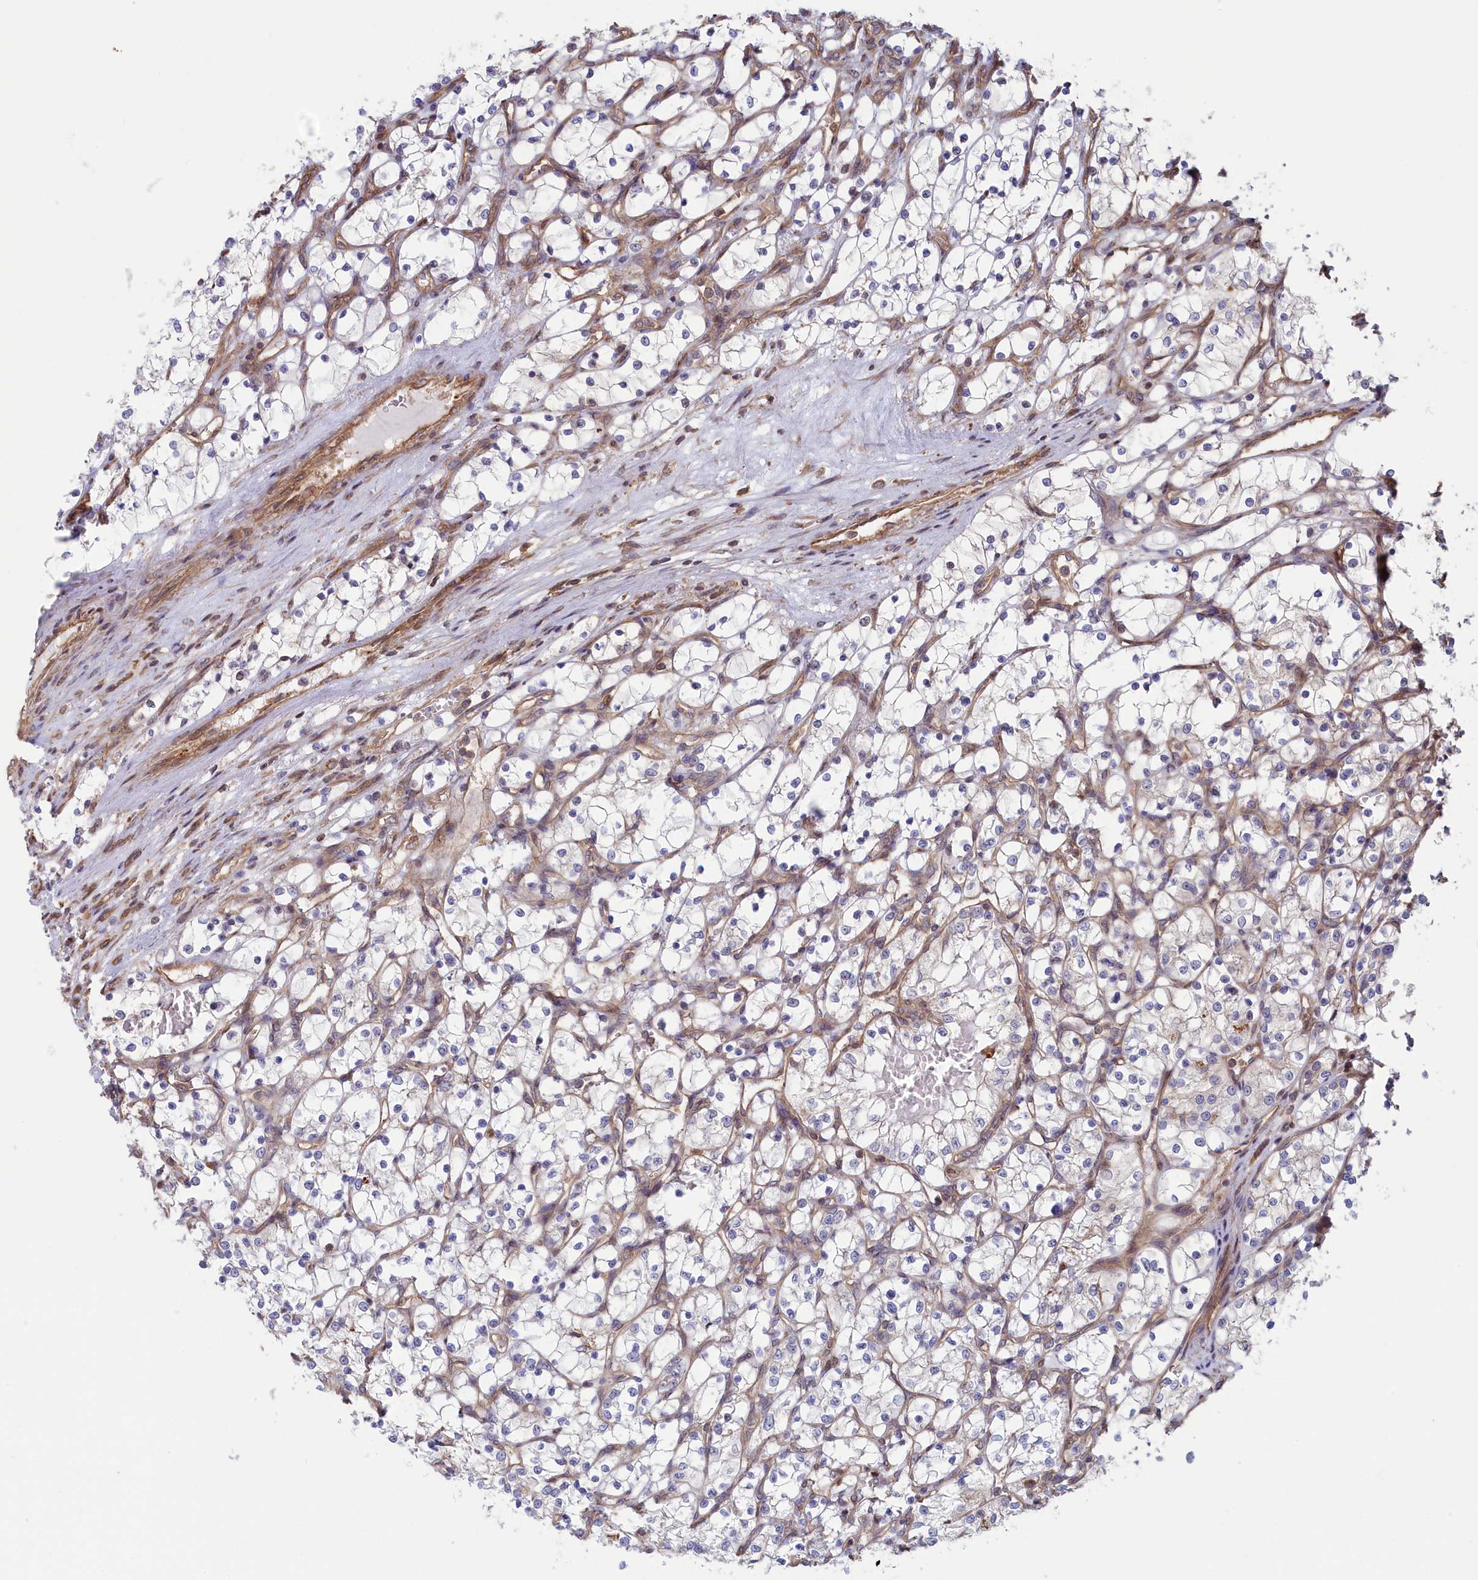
{"staining": {"intensity": "negative", "quantity": "none", "location": "none"}, "tissue": "renal cancer", "cell_type": "Tumor cells", "image_type": "cancer", "snomed": [{"axis": "morphology", "description": "Adenocarcinoma, NOS"}, {"axis": "topography", "description": "Kidney"}], "caption": "IHC micrograph of adenocarcinoma (renal) stained for a protein (brown), which reveals no expression in tumor cells.", "gene": "RILPL1", "patient": {"sex": "female", "age": 69}}